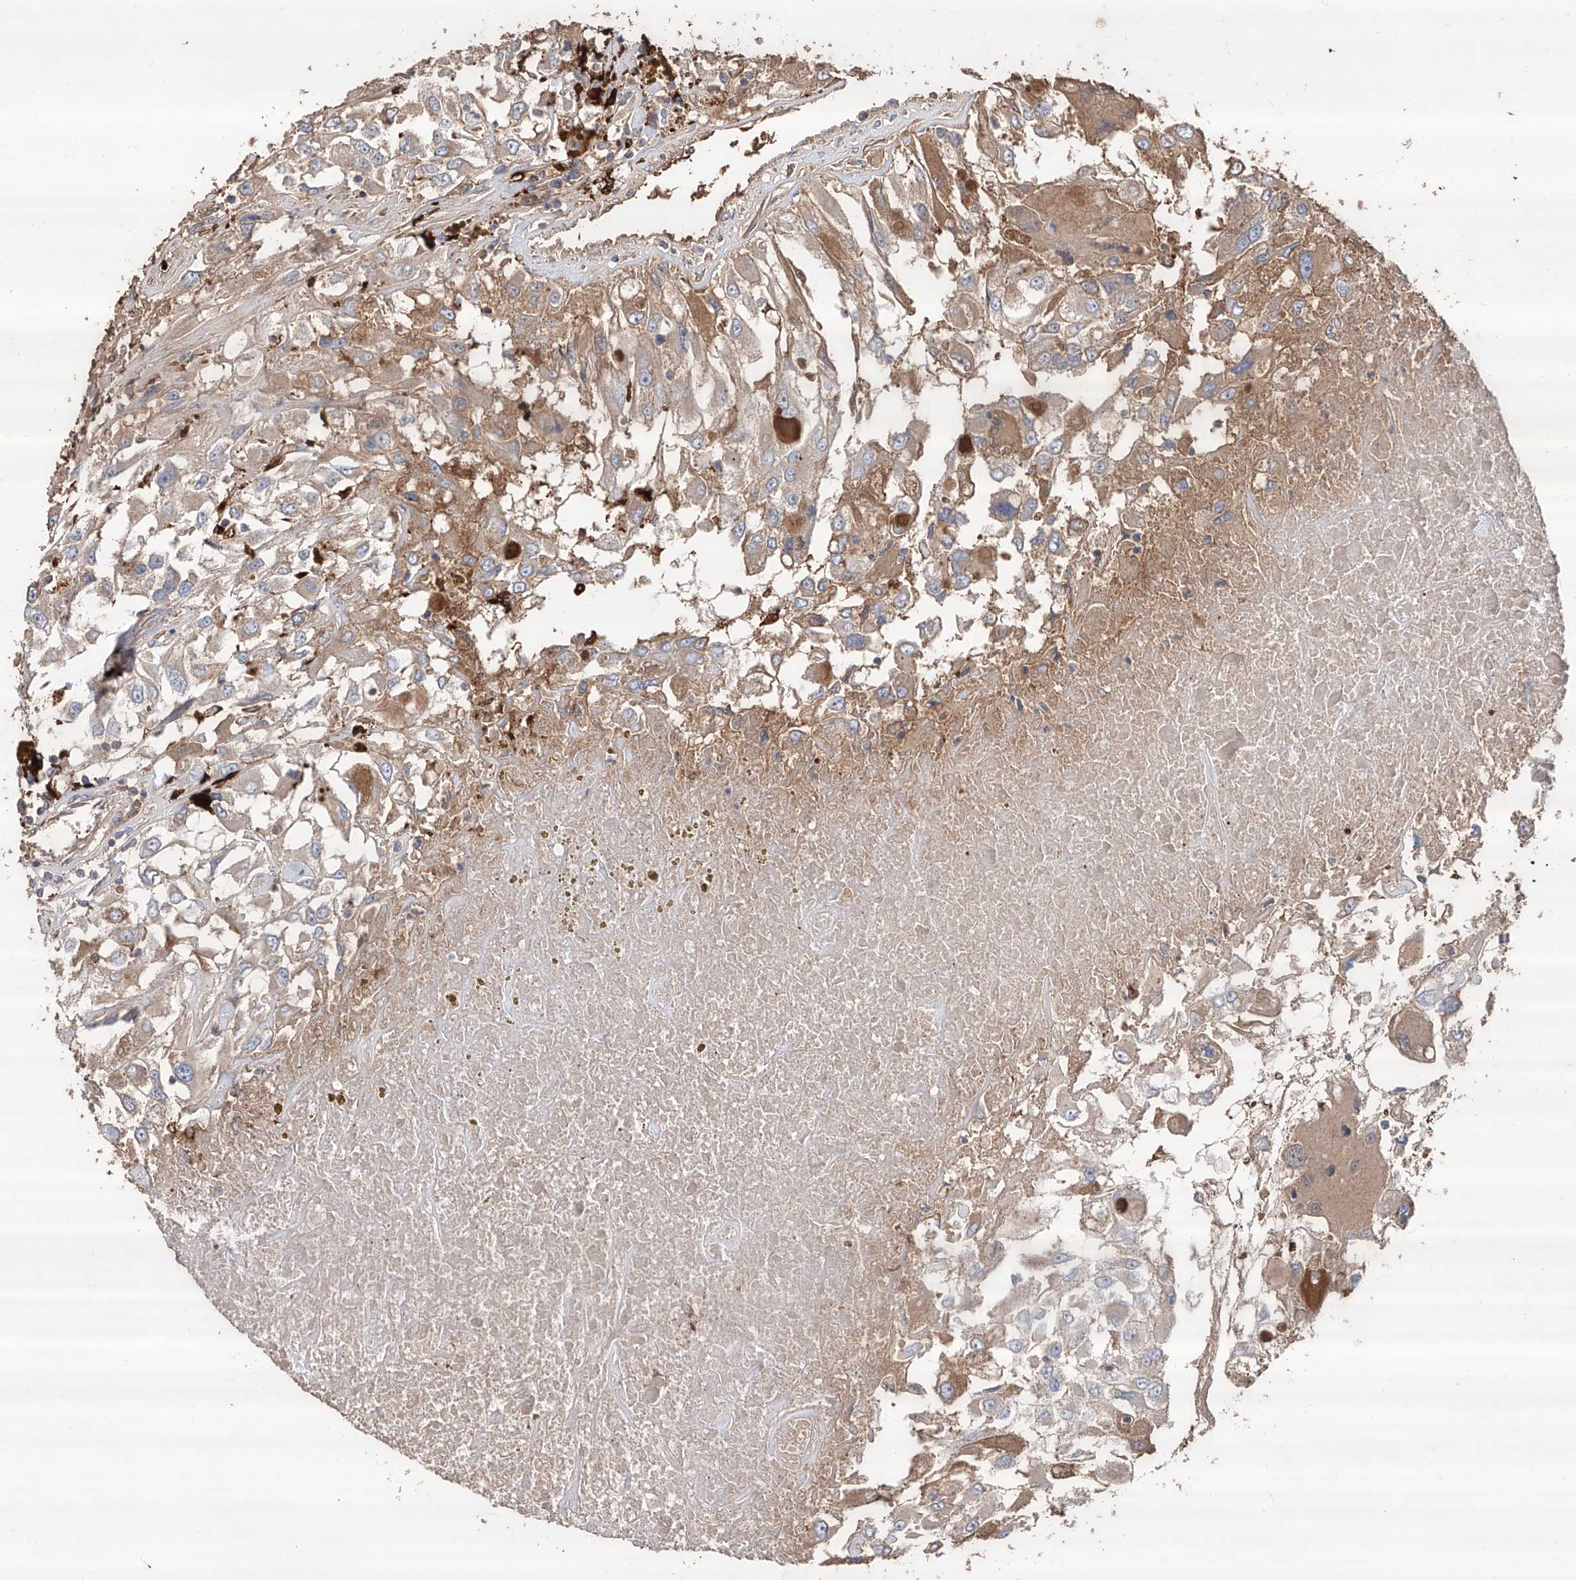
{"staining": {"intensity": "weak", "quantity": ">75%", "location": "cytoplasmic/membranous"}, "tissue": "renal cancer", "cell_type": "Tumor cells", "image_type": "cancer", "snomed": [{"axis": "morphology", "description": "Adenocarcinoma, NOS"}, {"axis": "topography", "description": "Kidney"}], "caption": "Renal cancer (adenocarcinoma) stained with a brown dye exhibits weak cytoplasmic/membranous positive staining in approximately >75% of tumor cells.", "gene": "EDN1", "patient": {"sex": "female", "age": 52}}